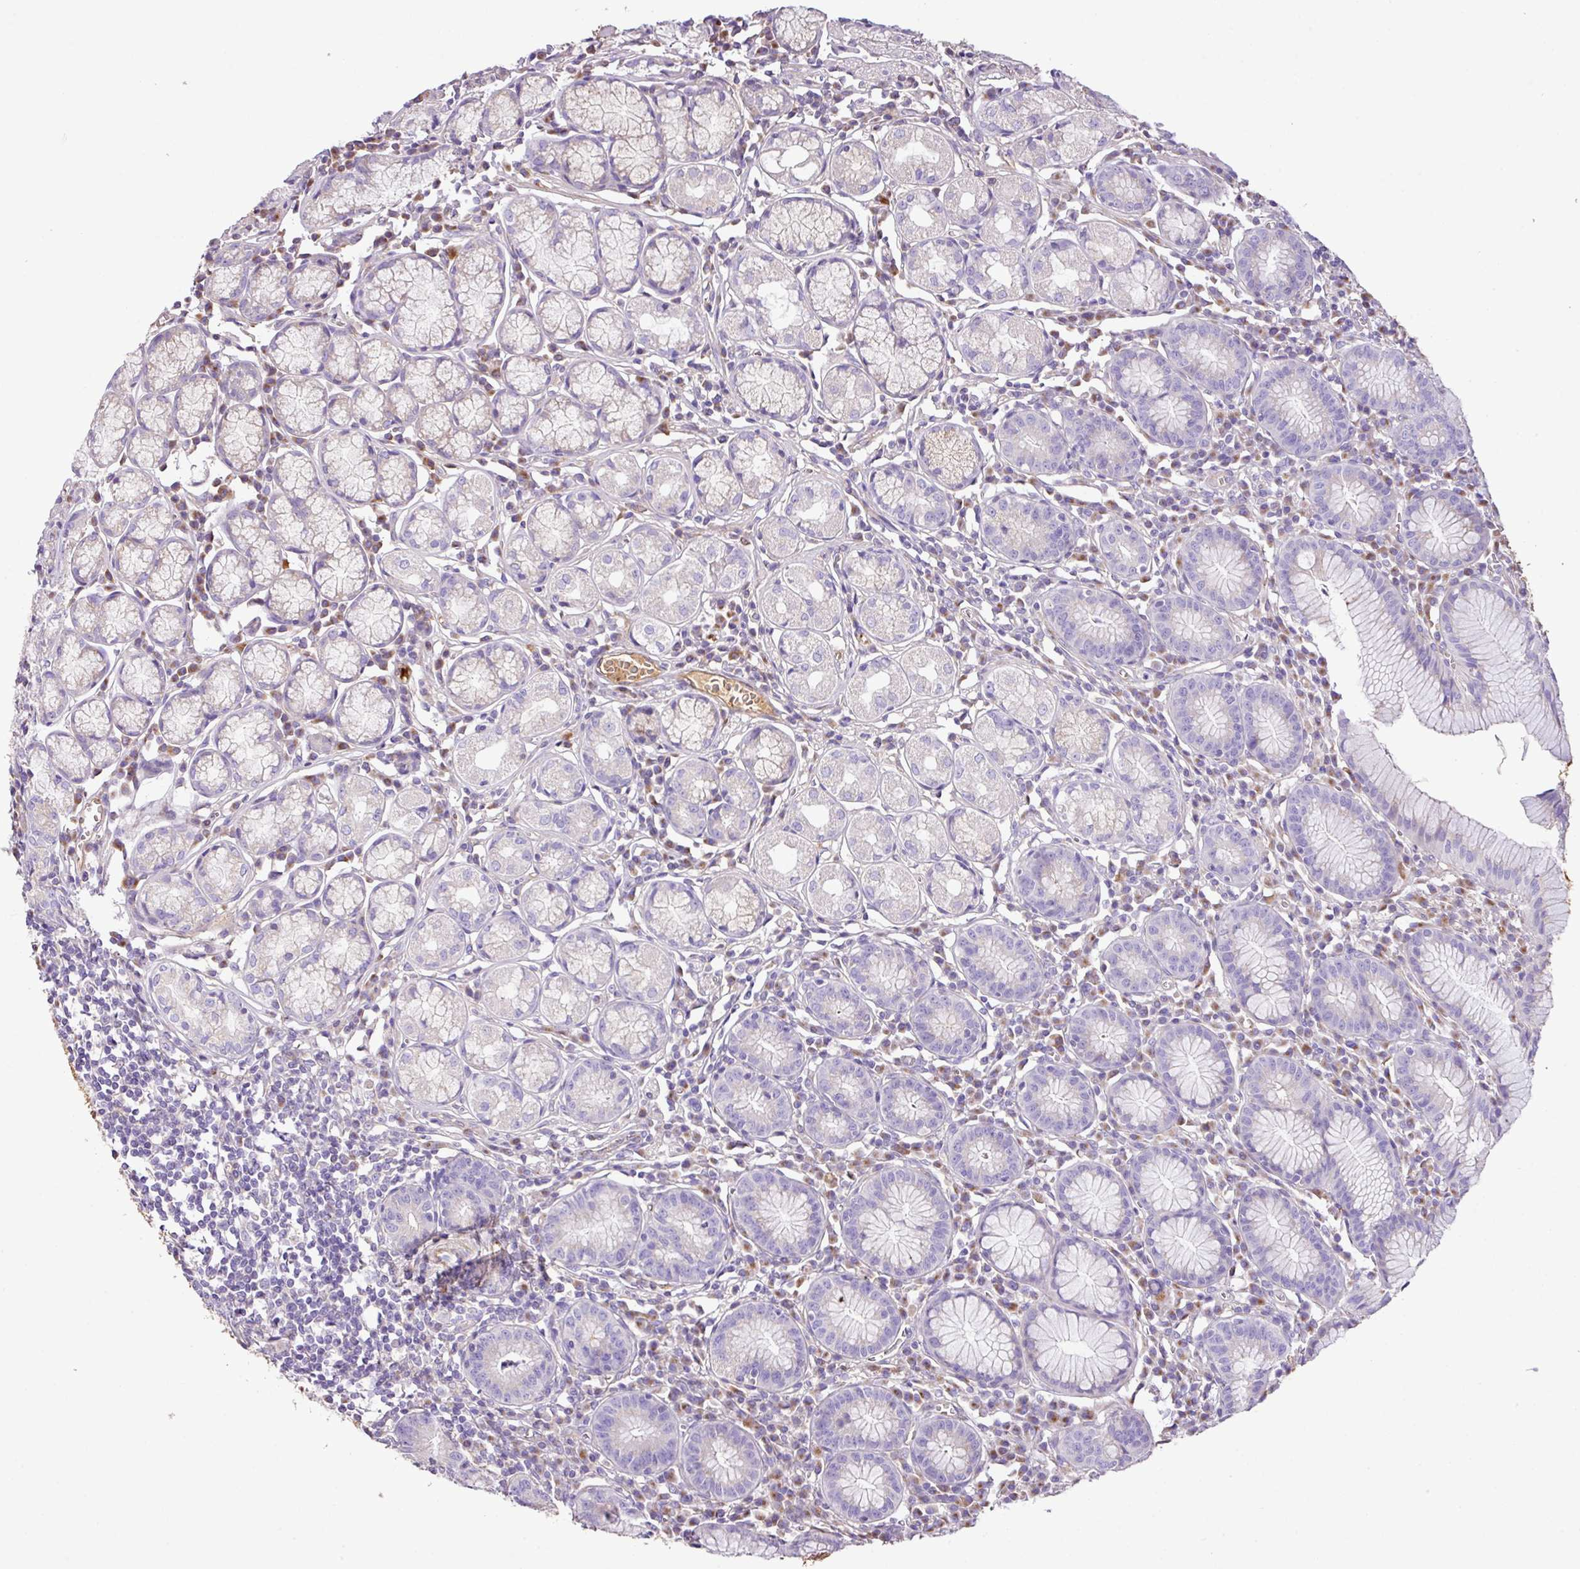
{"staining": {"intensity": "weak", "quantity": "<25%", "location": "cytoplasmic/membranous"}, "tissue": "stomach", "cell_type": "Glandular cells", "image_type": "normal", "snomed": [{"axis": "morphology", "description": "Normal tissue, NOS"}, {"axis": "topography", "description": "Stomach"}], "caption": "Stomach stained for a protein using IHC reveals no expression glandular cells.", "gene": "CTXN2", "patient": {"sex": "male", "age": 55}}